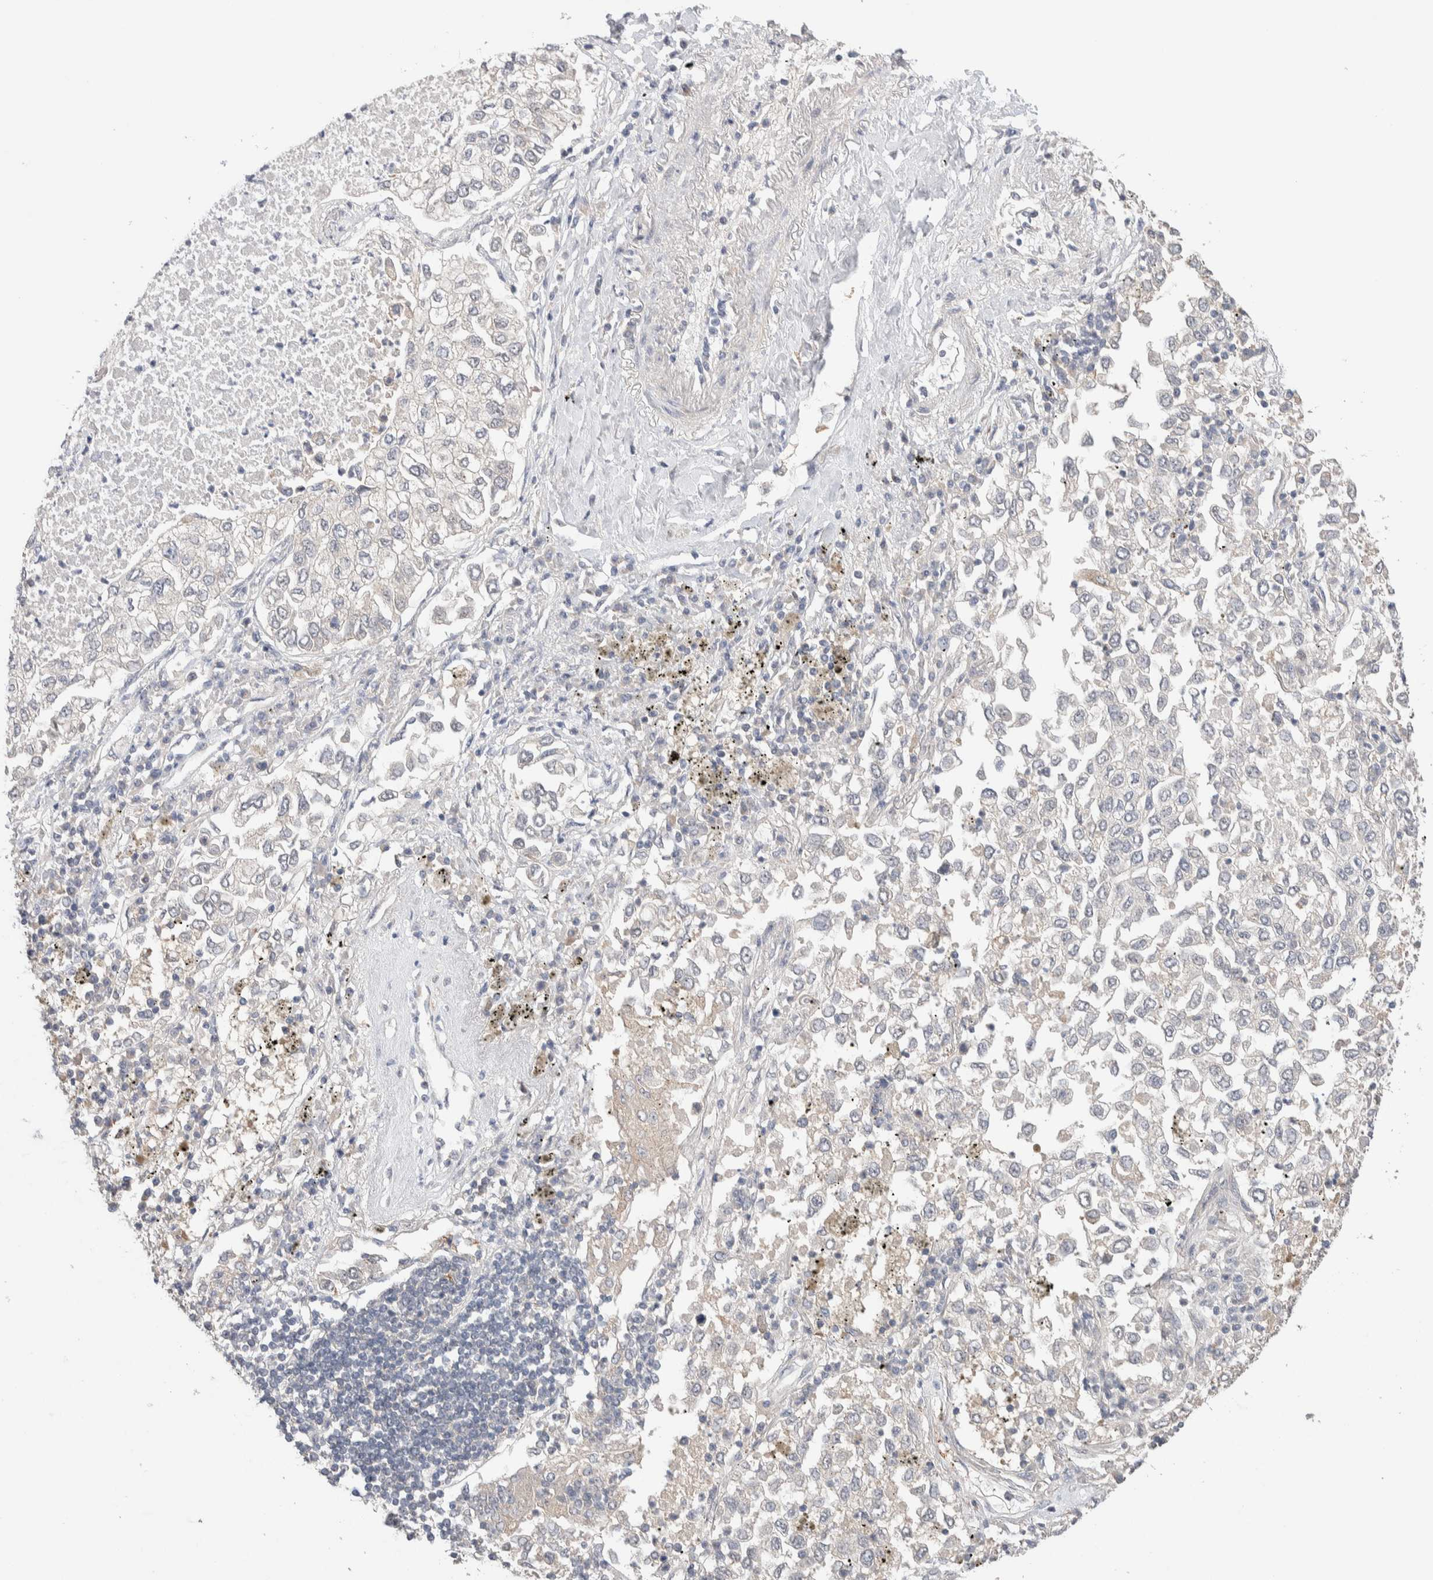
{"staining": {"intensity": "negative", "quantity": "none", "location": "none"}, "tissue": "lung cancer", "cell_type": "Tumor cells", "image_type": "cancer", "snomed": [{"axis": "morphology", "description": "Inflammation, NOS"}, {"axis": "morphology", "description": "Adenocarcinoma, NOS"}, {"axis": "topography", "description": "Lung"}], "caption": "Adenocarcinoma (lung) was stained to show a protein in brown. There is no significant positivity in tumor cells.", "gene": "PRDM15", "patient": {"sex": "male", "age": 63}}